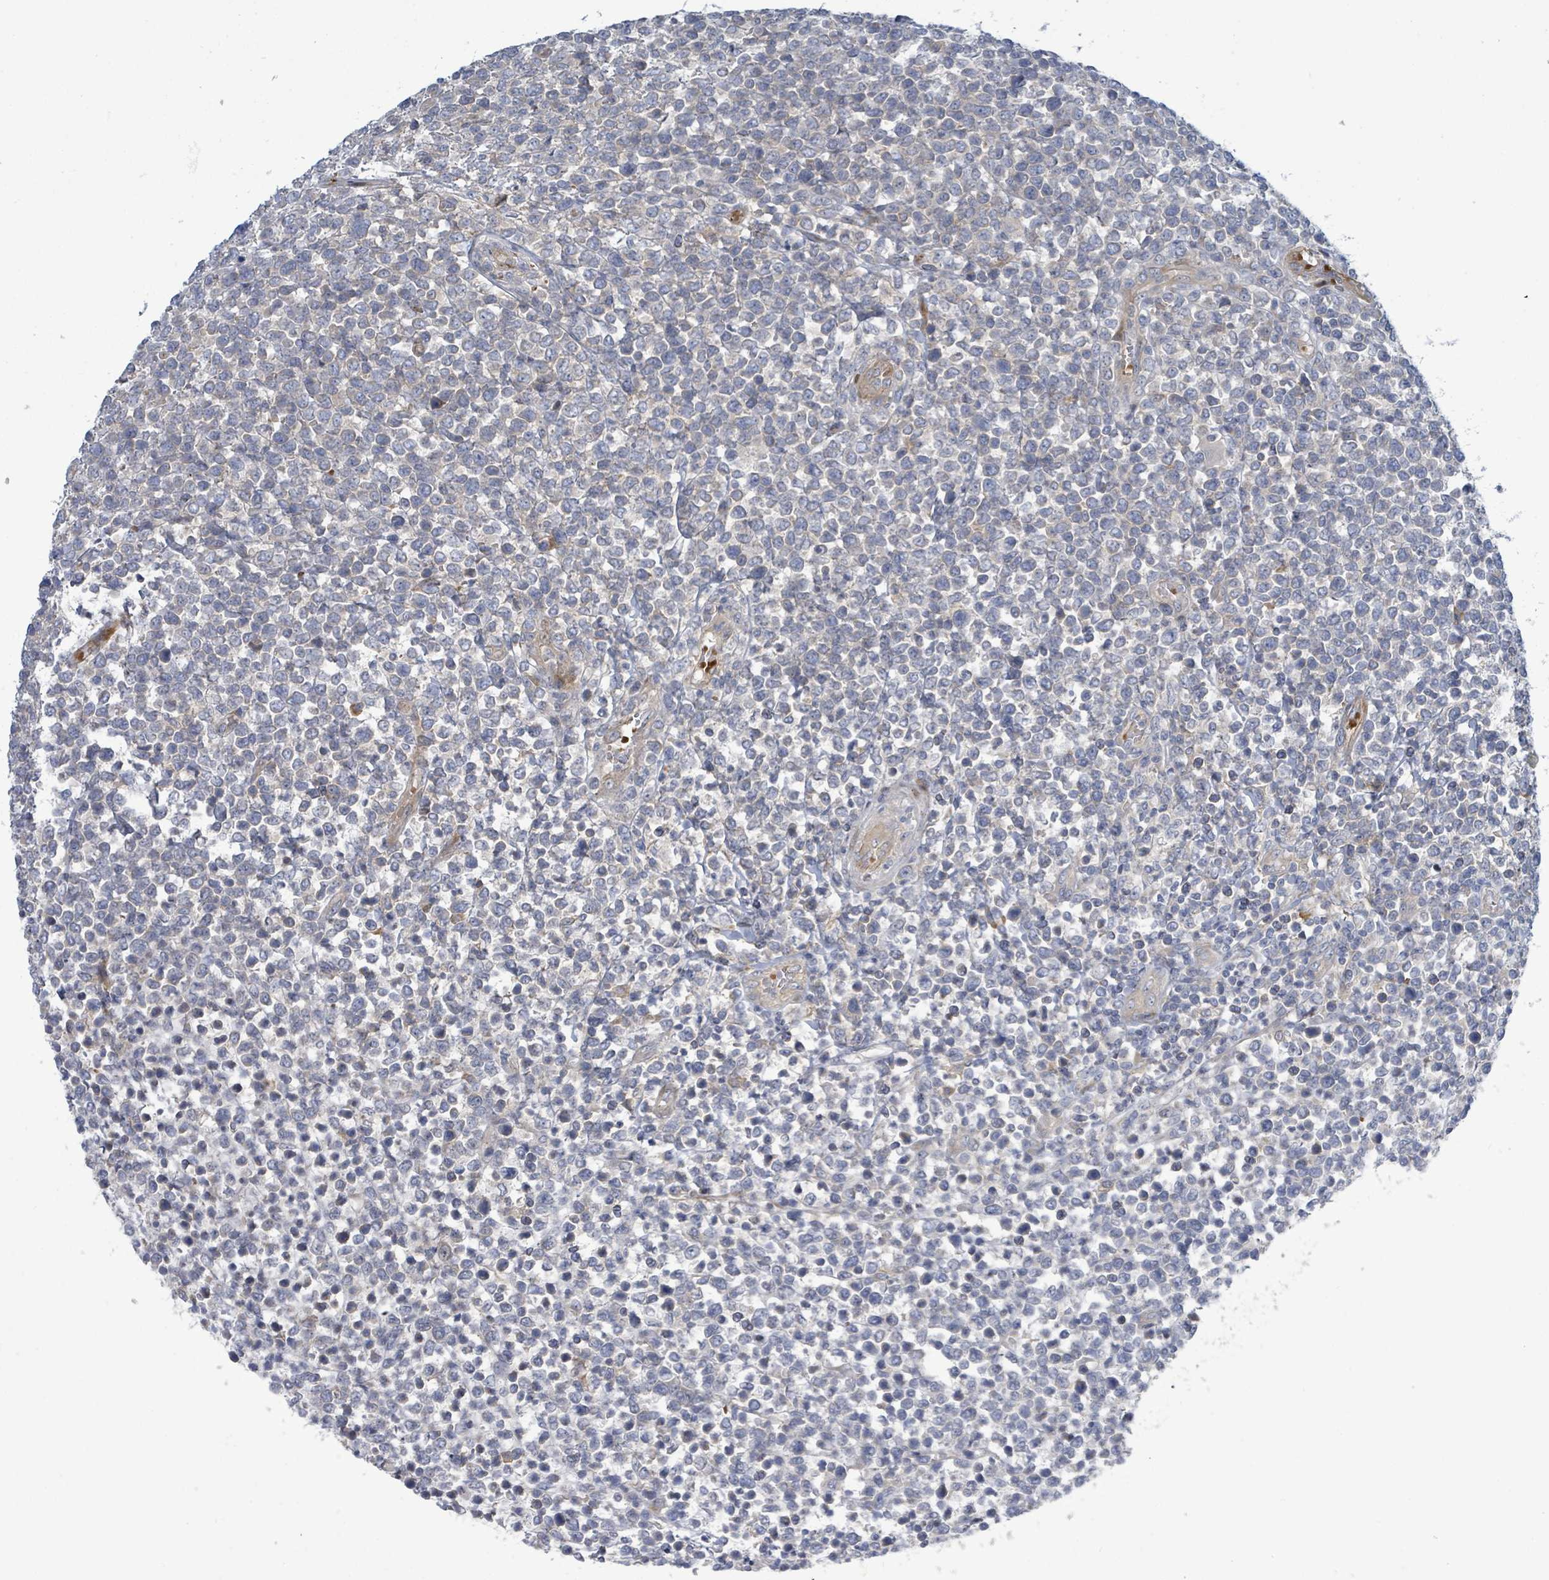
{"staining": {"intensity": "negative", "quantity": "none", "location": "none"}, "tissue": "lymphoma", "cell_type": "Tumor cells", "image_type": "cancer", "snomed": [{"axis": "morphology", "description": "Malignant lymphoma, non-Hodgkin's type, High grade"}, {"axis": "topography", "description": "Soft tissue"}], "caption": "IHC photomicrograph of neoplastic tissue: lymphoma stained with DAB (3,3'-diaminobenzidine) exhibits no significant protein expression in tumor cells. (DAB (3,3'-diaminobenzidine) immunohistochemistry, high magnification).", "gene": "CFAP210", "patient": {"sex": "female", "age": 56}}